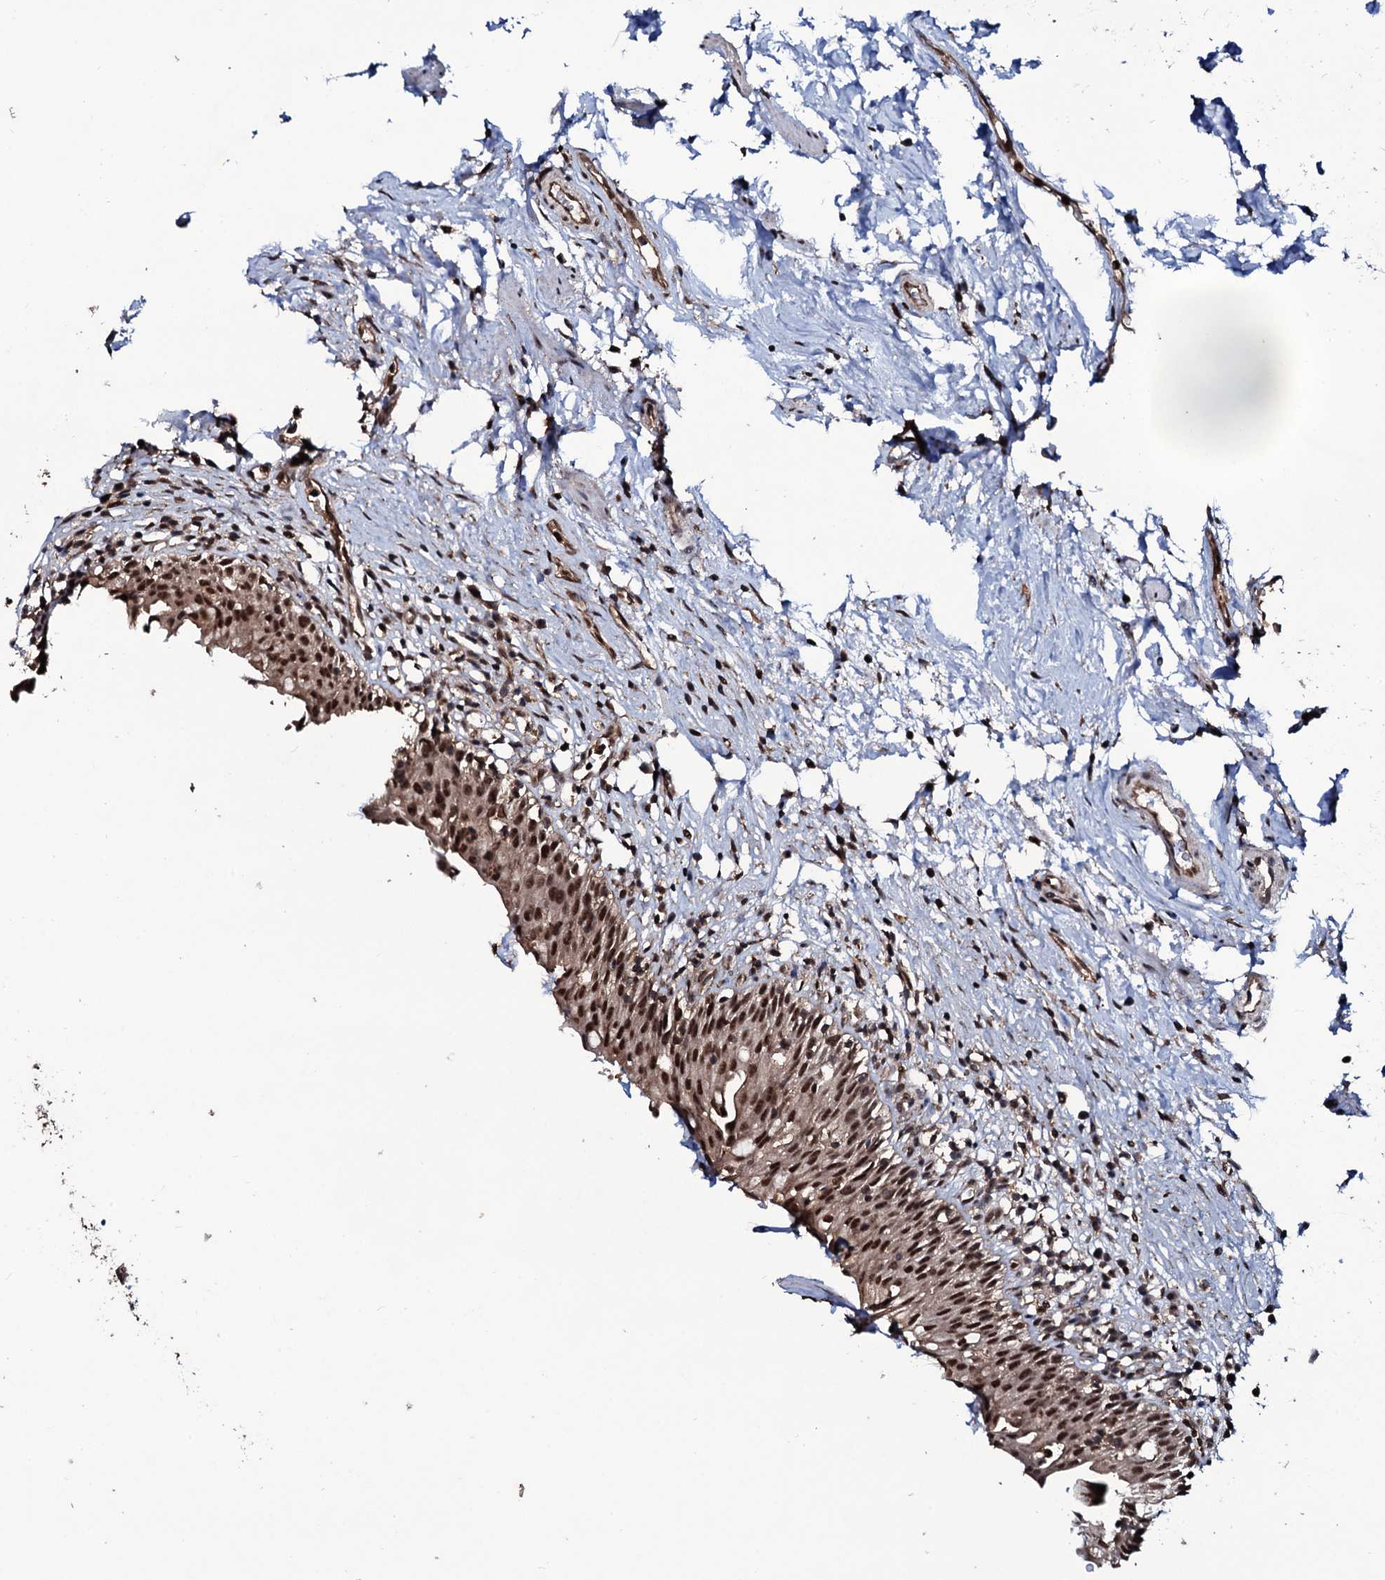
{"staining": {"intensity": "moderate", "quantity": ">75%", "location": "nuclear"}, "tissue": "urinary bladder", "cell_type": "Urothelial cells", "image_type": "normal", "snomed": [{"axis": "morphology", "description": "Normal tissue, NOS"}, {"axis": "morphology", "description": "Inflammation, NOS"}, {"axis": "topography", "description": "Urinary bladder"}], "caption": "Protein analysis of unremarkable urinary bladder shows moderate nuclear staining in approximately >75% of urothelial cells.", "gene": "COG6", "patient": {"sex": "male", "age": 63}}